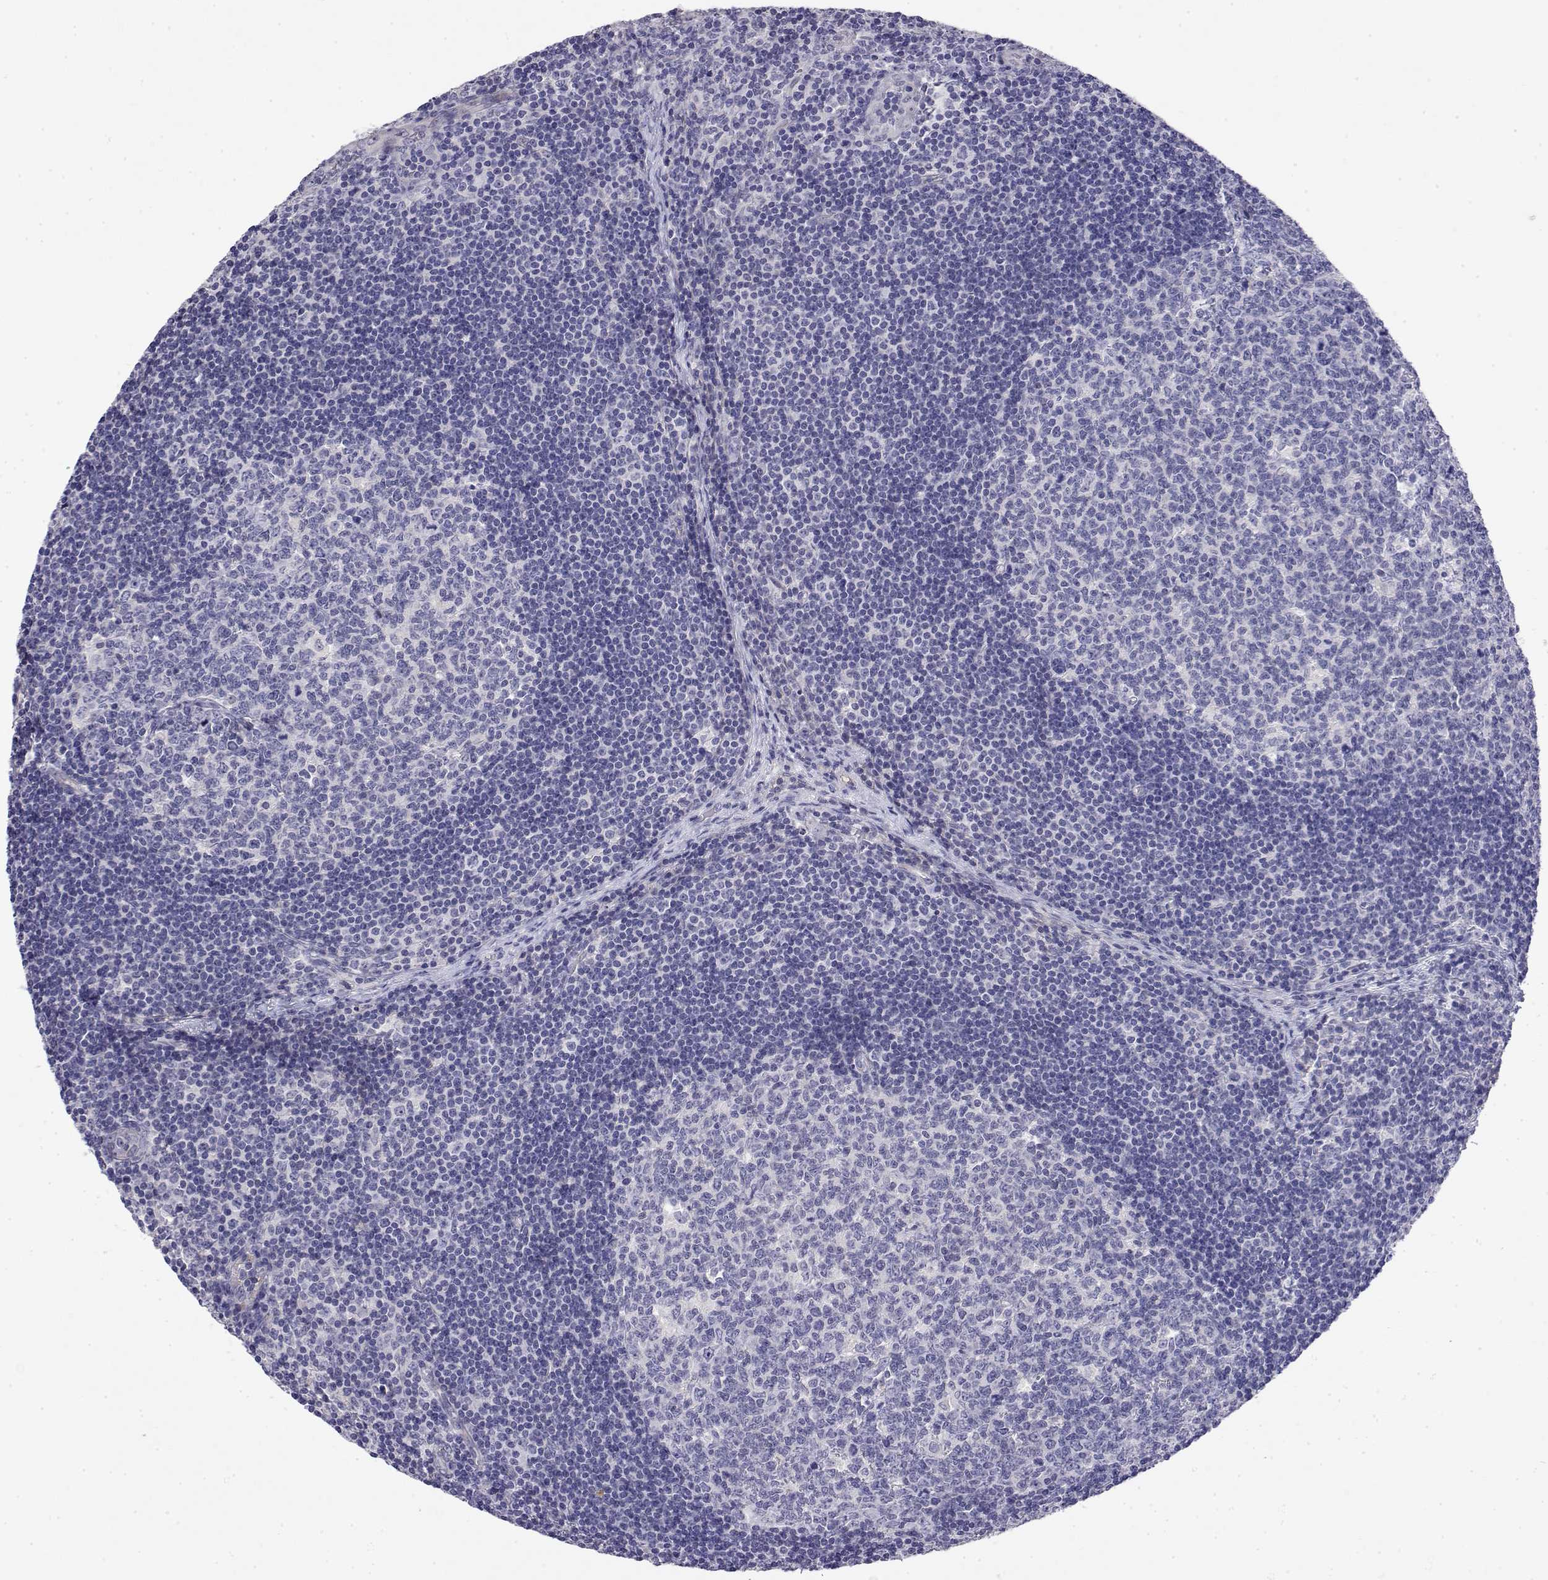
{"staining": {"intensity": "negative", "quantity": "none", "location": "none"}, "tissue": "lymph node", "cell_type": "Germinal center cells", "image_type": "normal", "snomed": [{"axis": "morphology", "description": "Normal tissue, NOS"}, {"axis": "topography", "description": "Lymph node"}], "caption": "Lymph node stained for a protein using immunohistochemistry exhibits no expression germinal center cells.", "gene": "GGACT", "patient": {"sex": "female", "age": 41}}